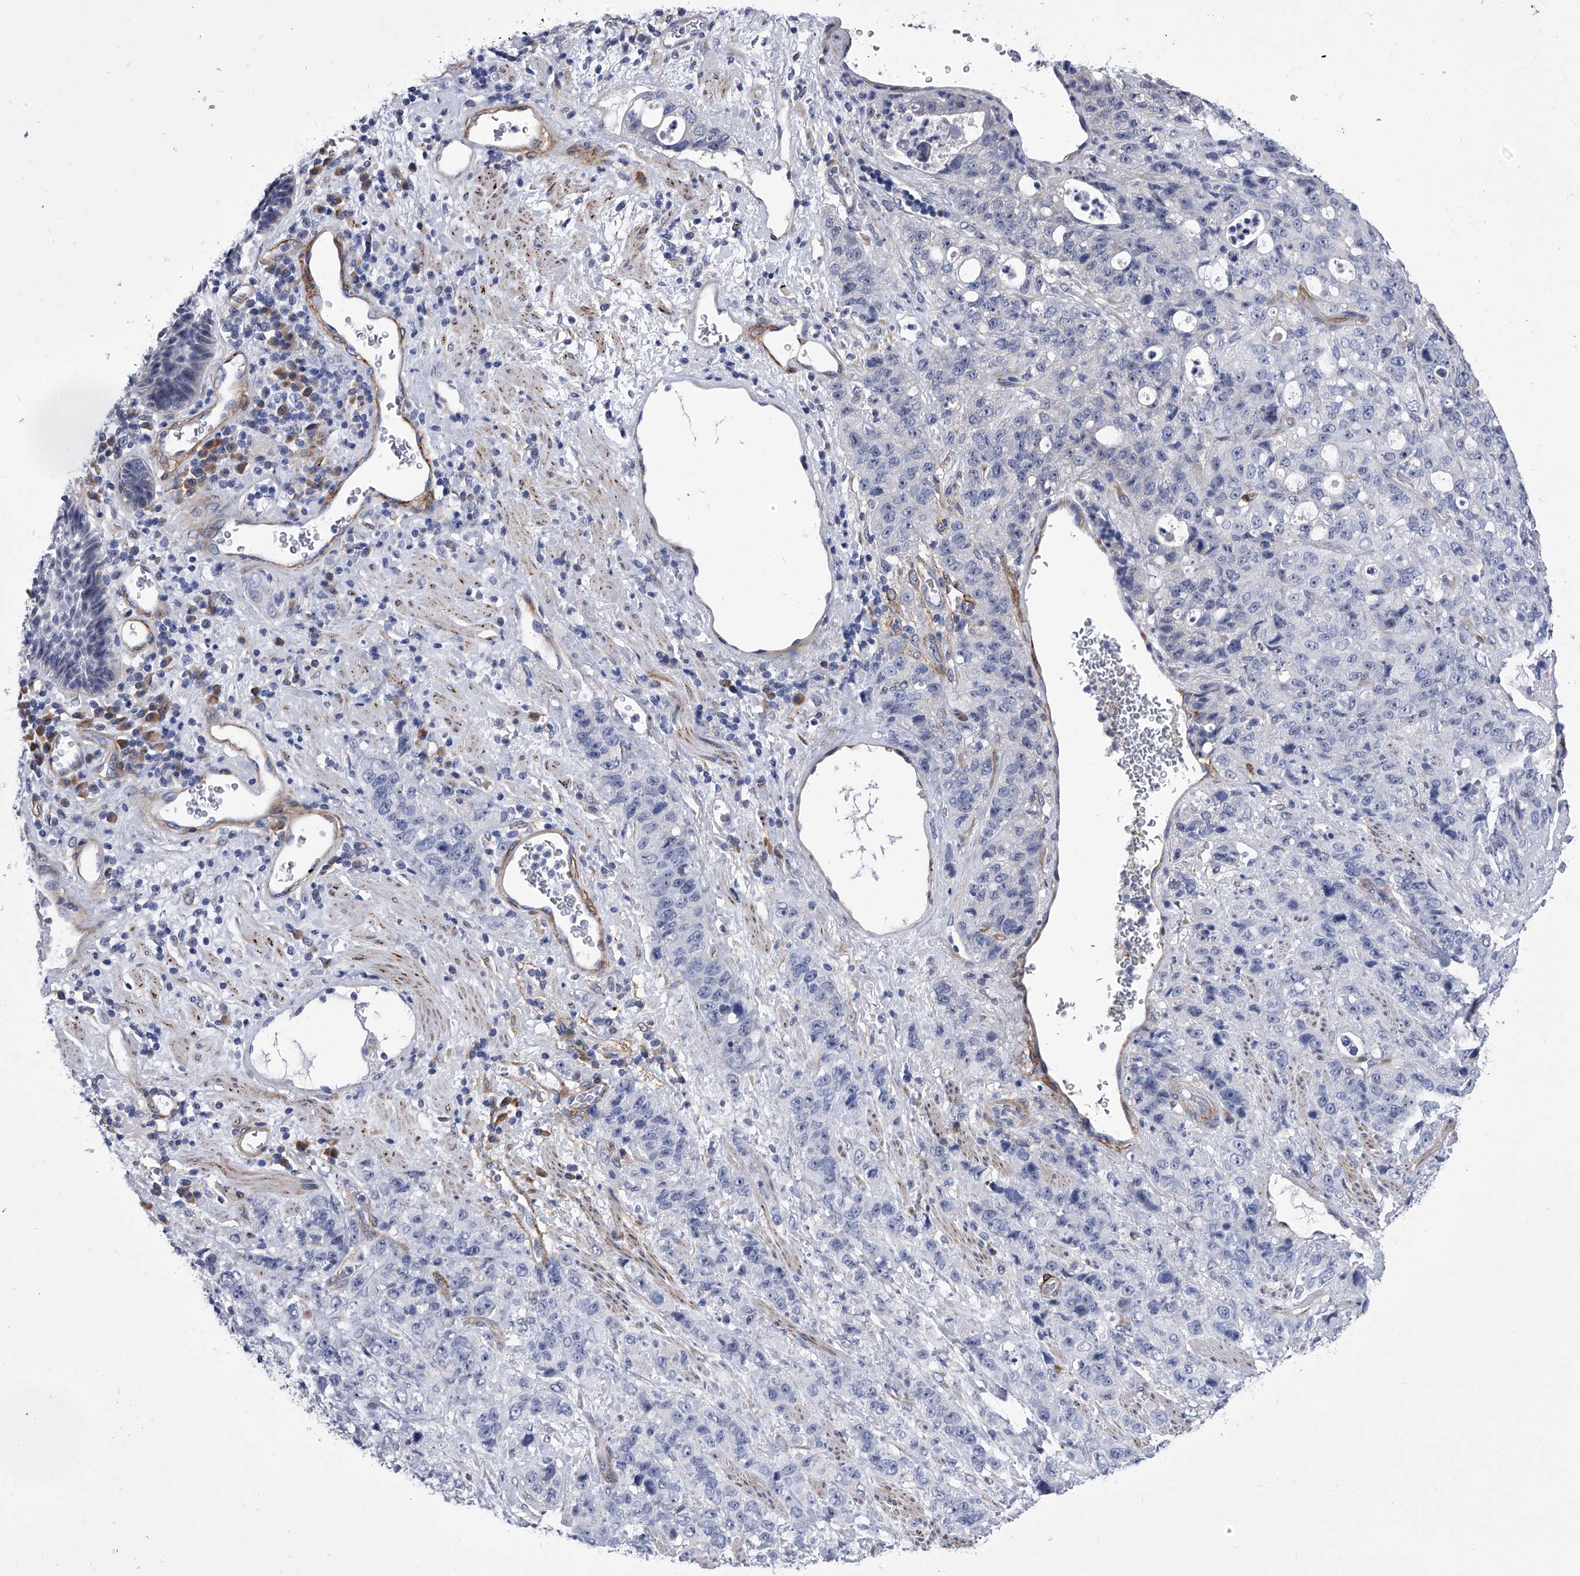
{"staining": {"intensity": "negative", "quantity": "none", "location": "none"}, "tissue": "stomach cancer", "cell_type": "Tumor cells", "image_type": "cancer", "snomed": [{"axis": "morphology", "description": "Adenocarcinoma, NOS"}, {"axis": "topography", "description": "Stomach"}], "caption": "Protein analysis of stomach cancer shows no significant staining in tumor cells. Nuclei are stained in blue.", "gene": "ALG14", "patient": {"sex": "male", "age": 48}}